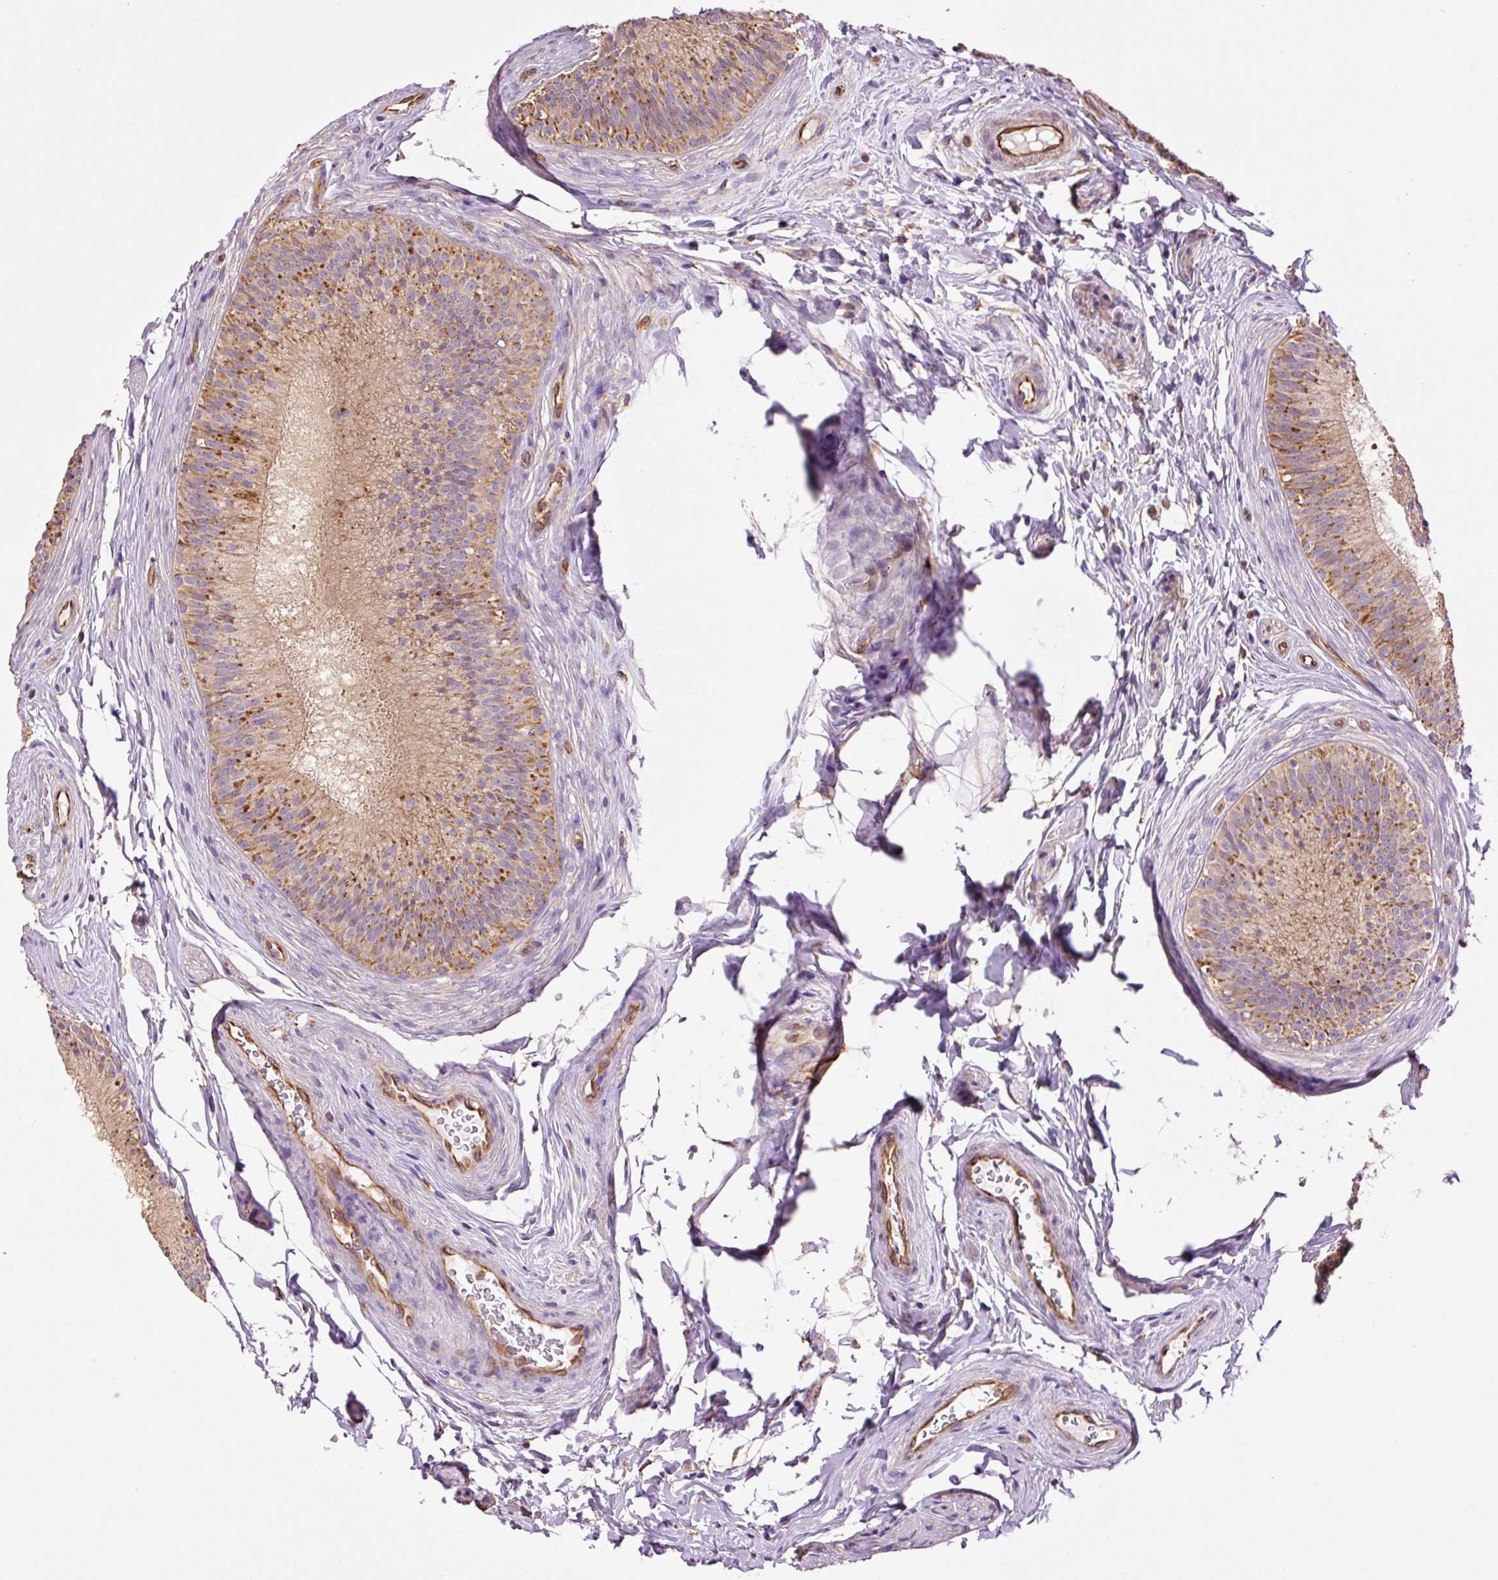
{"staining": {"intensity": "moderate", "quantity": ">75%", "location": "cytoplasmic/membranous"}, "tissue": "epididymis", "cell_type": "Glandular cells", "image_type": "normal", "snomed": [{"axis": "morphology", "description": "Normal tissue, NOS"}, {"axis": "topography", "description": "Epididymis"}], "caption": "An immunohistochemistry (IHC) photomicrograph of unremarkable tissue is shown. Protein staining in brown shows moderate cytoplasmic/membranous positivity in epididymis within glandular cells. The protein of interest is shown in brown color, while the nuclei are stained blue.", "gene": "PCK2", "patient": {"sex": "male", "age": 24}}